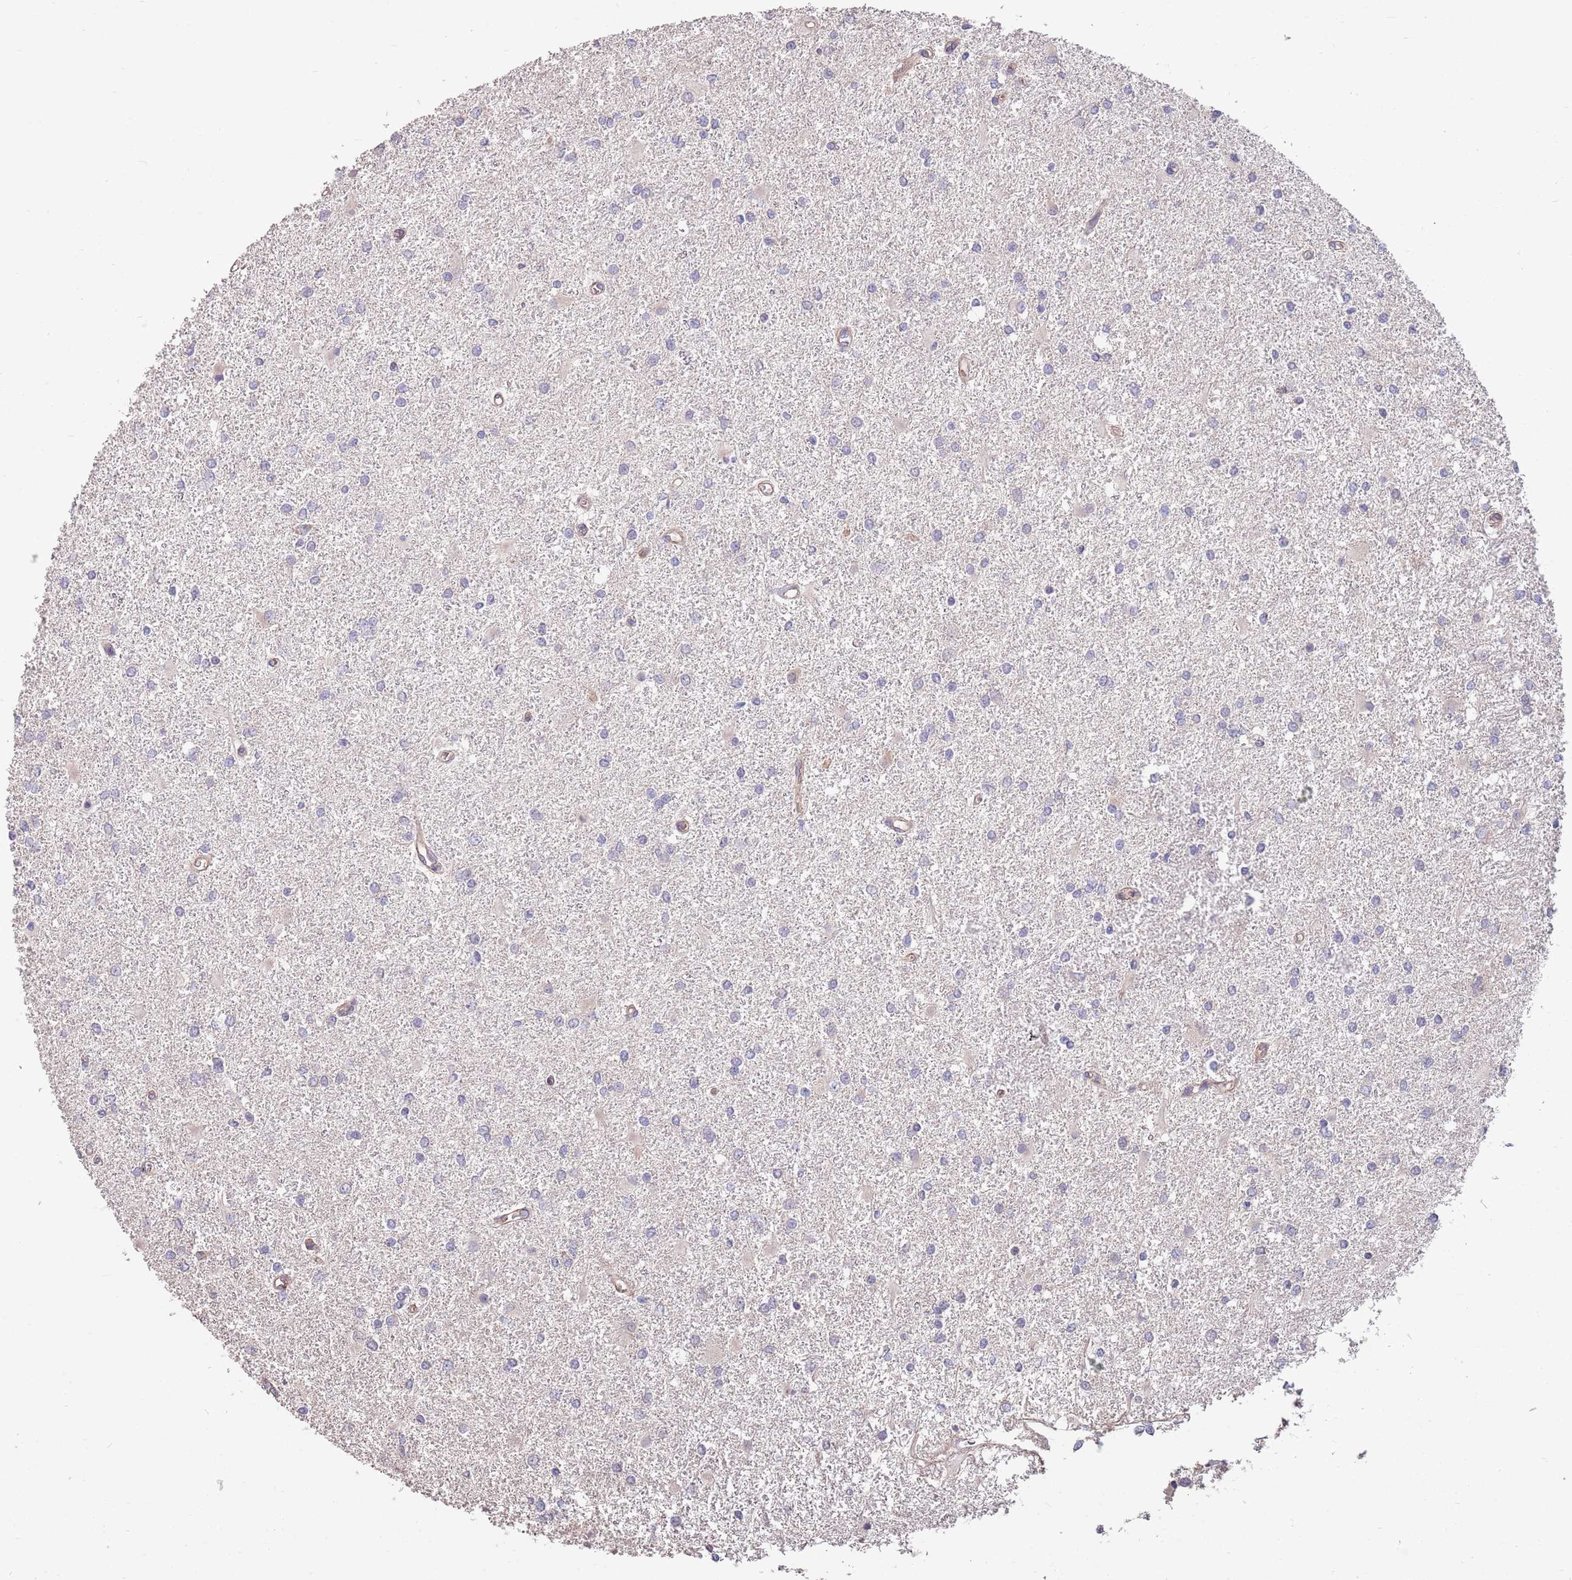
{"staining": {"intensity": "negative", "quantity": "none", "location": "none"}, "tissue": "glioma", "cell_type": "Tumor cells", "image_type": "cancer", "snomed": [{"axis": "morphology", "description": "Glioma, malignant, High grade"}, {"axis": "topography", "description": "Brain"}], "caption": "Tumor cells are negative for protein expression in human high-grade glioma (malignant).", "gene": "MARVELD2", "patient": {"sex": "female", "age": 50}}